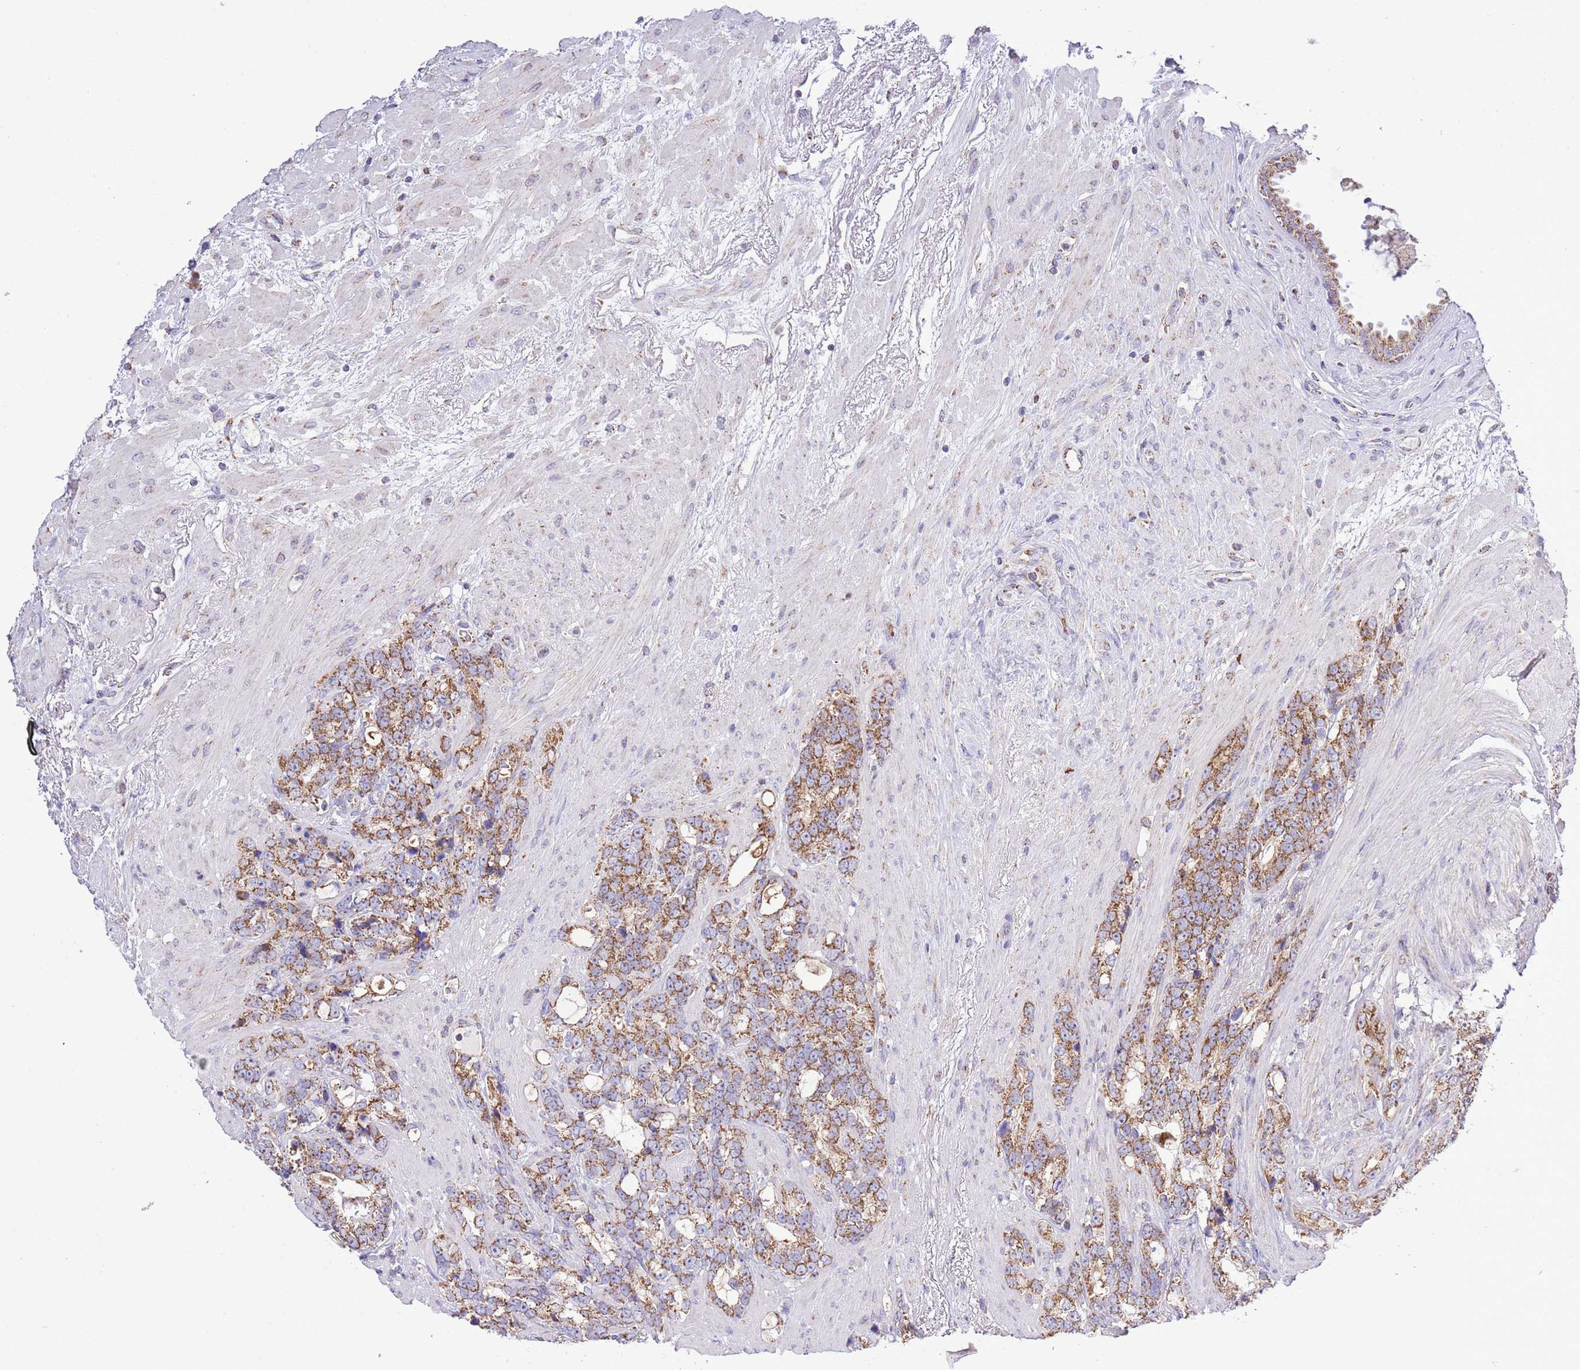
{"staining": {"intensity": "moderate", "quantity": ">75%", "location": "cytoplasmic/membranous"}, "tissue": "prostate cancer", "cell_type": "Tumor cells", "image_type": "cancer", "snomed": [{"axis": "morphology", "description": "Adenocarcinoma, High grade"}, {"axis": "topography", "description": "Prostate"}], "caption": "Tumor cells demonstrate medium levels of moderate cytoplasmic/membranous expression in approximately >75% of cells in prostate cancer (high-grade adenocarcinoma).", "gene": "TEKTIP1", "patient": {"sex": "male", "age": 74}}